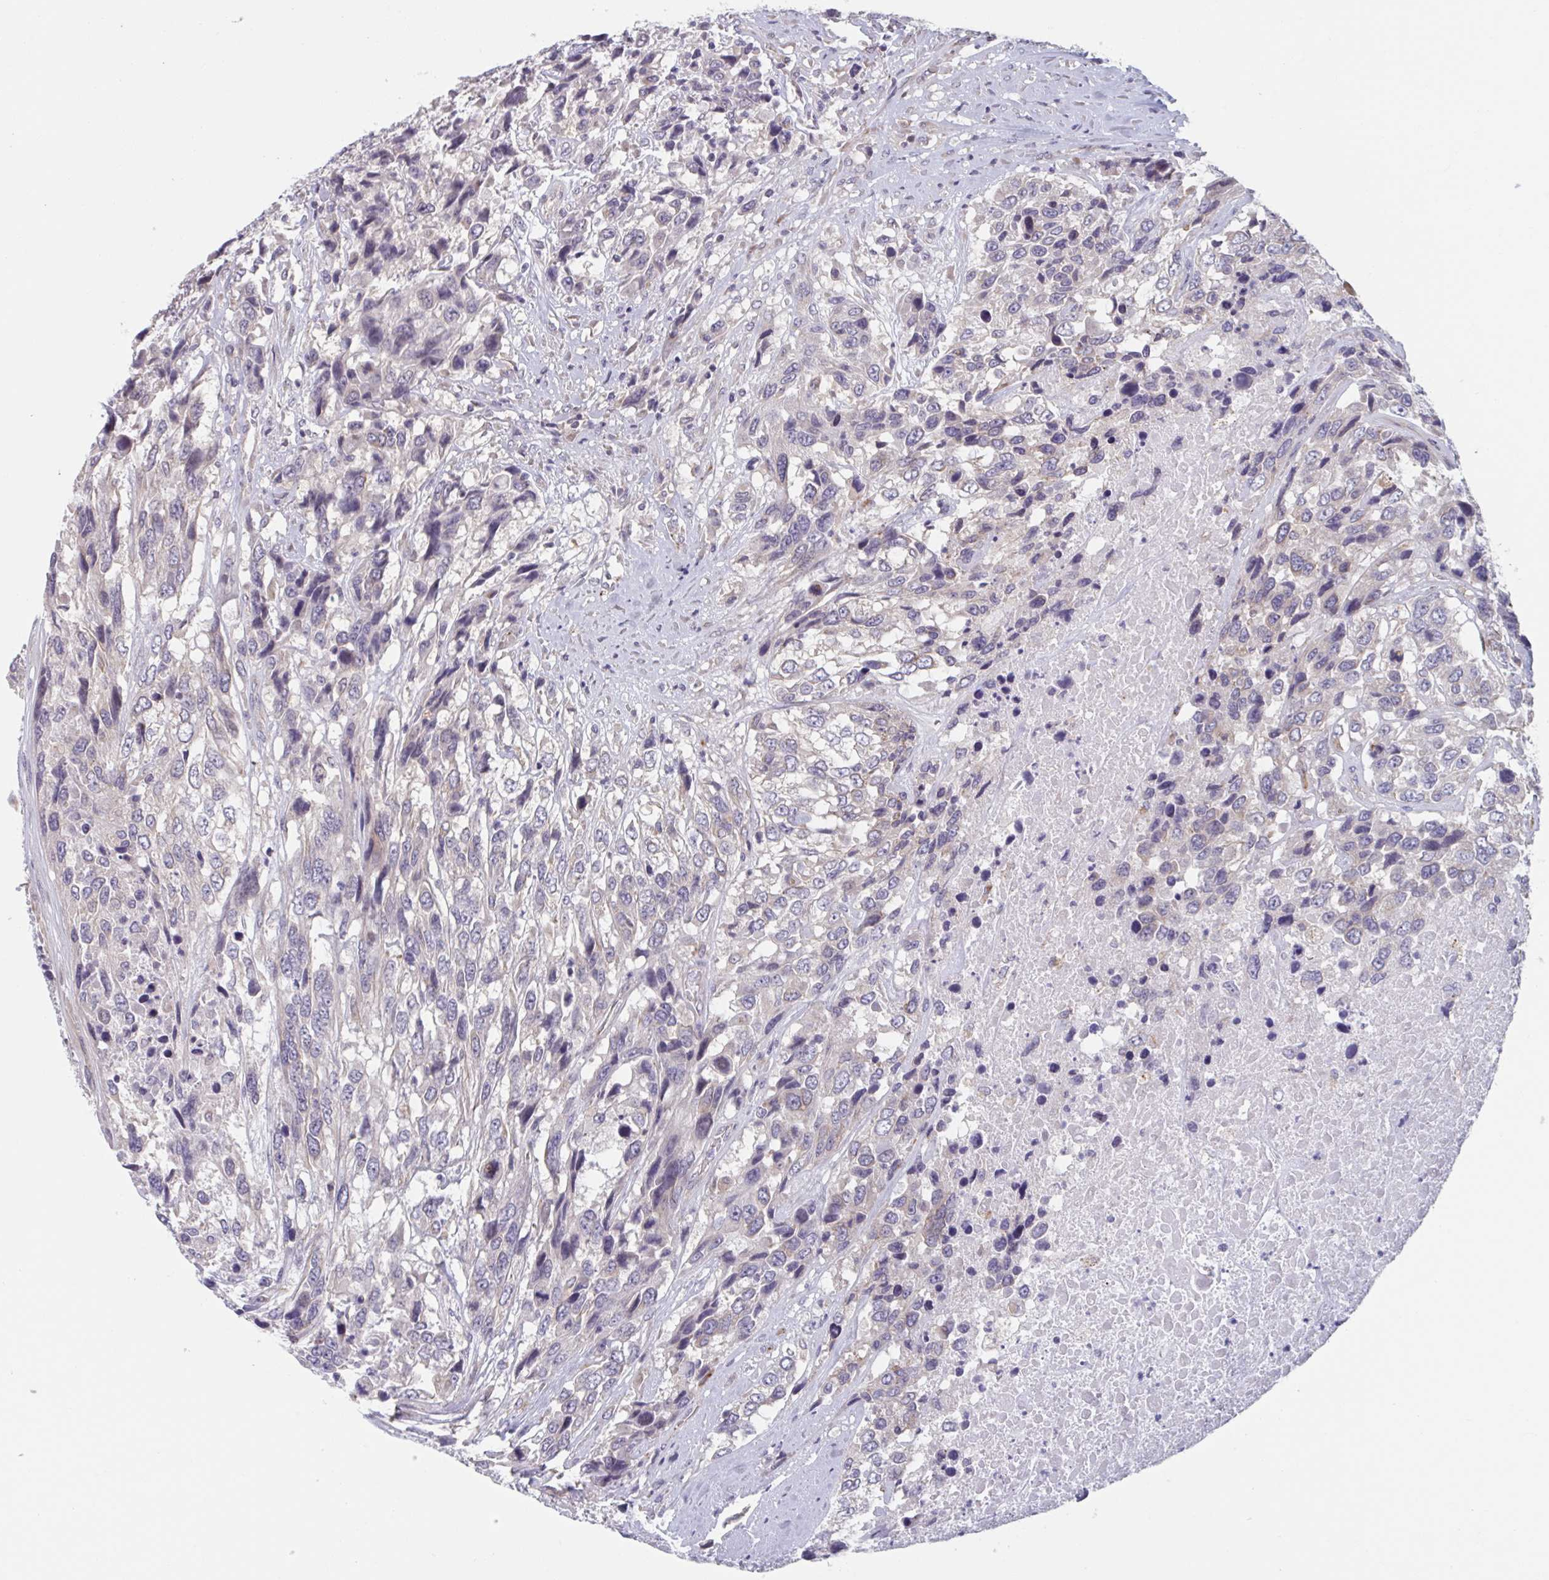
{"staining": {"intensity": "negative", "quantity": "none", "location": "none"}, "tissue": "urothelial cancer", "cell_type": "Tumor cells", "image_type": "cancer", "snomed": [{"axis": "morphology", "description": "Urothelial carcinoma, High grade"}, {"axis": "topography", "description": "Urinary bladder"}], "caption": "This is a histopathology image of immunohistochemistry staining of high-grade urothelial carcinoma, which shows no staining in tumor cells. (DAB (3,3'-diaminobenzidine) IHC visualized using brightfield microscopy, high magnification).", "gene": "TNFSF10", "patient": {"sex": "female", "age": 70}}